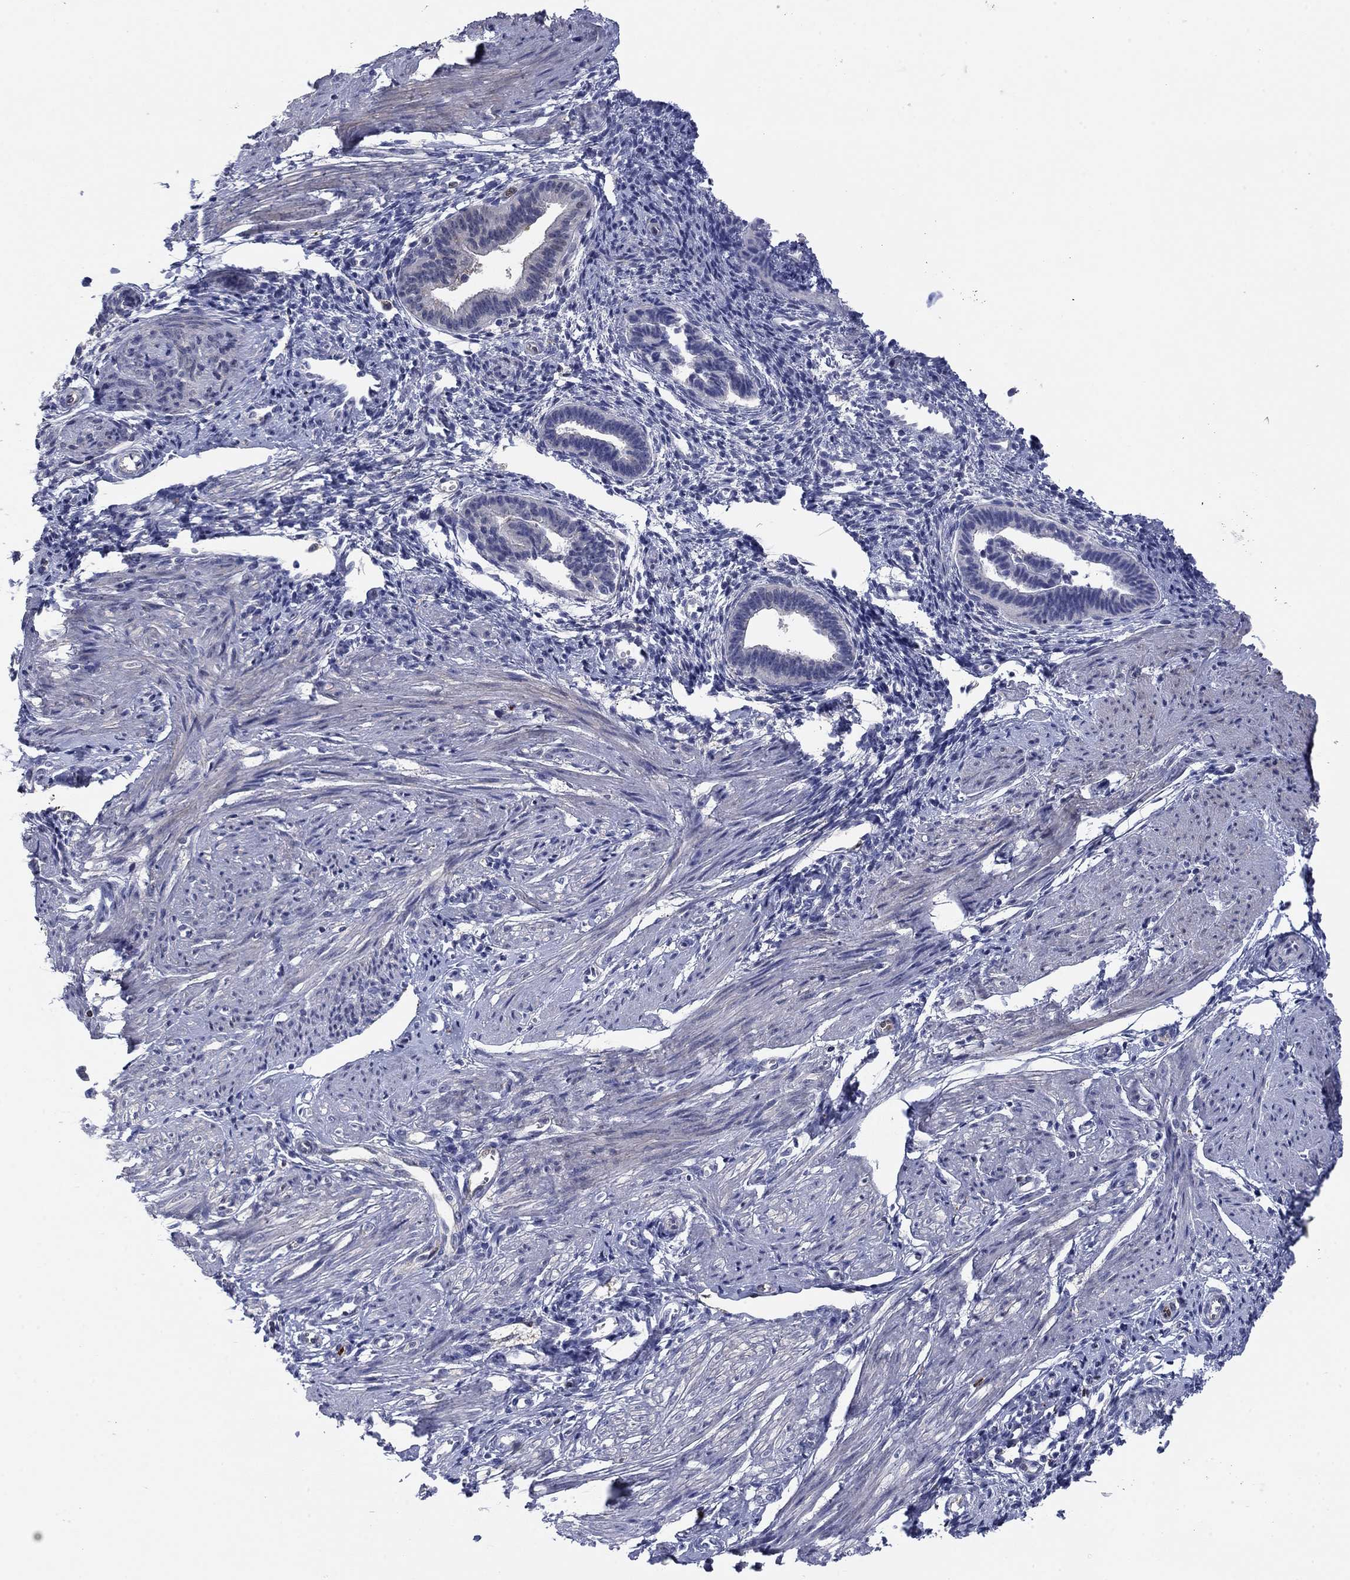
{"staining": {"intensity": "negative", "quantity": "none", "location": "none"}, "tissue": "endometrium", "cell_type": "Cells in endometrial stroma", "image_type": "normal", "snomed": [{"axis": "morphology", "description": "Normal tissue, NOS"}, {"axis": "topography", "description": "Cervix"}, {"axis": "topography", "description": "Endometrium"}], "caption": "Immunohistochemical staining of unremarkable endometrium exhibits no significant expression in cells in endometrial stroma.", "gene": "STMN1", "patient": {"sex": "female", "age": 37}}